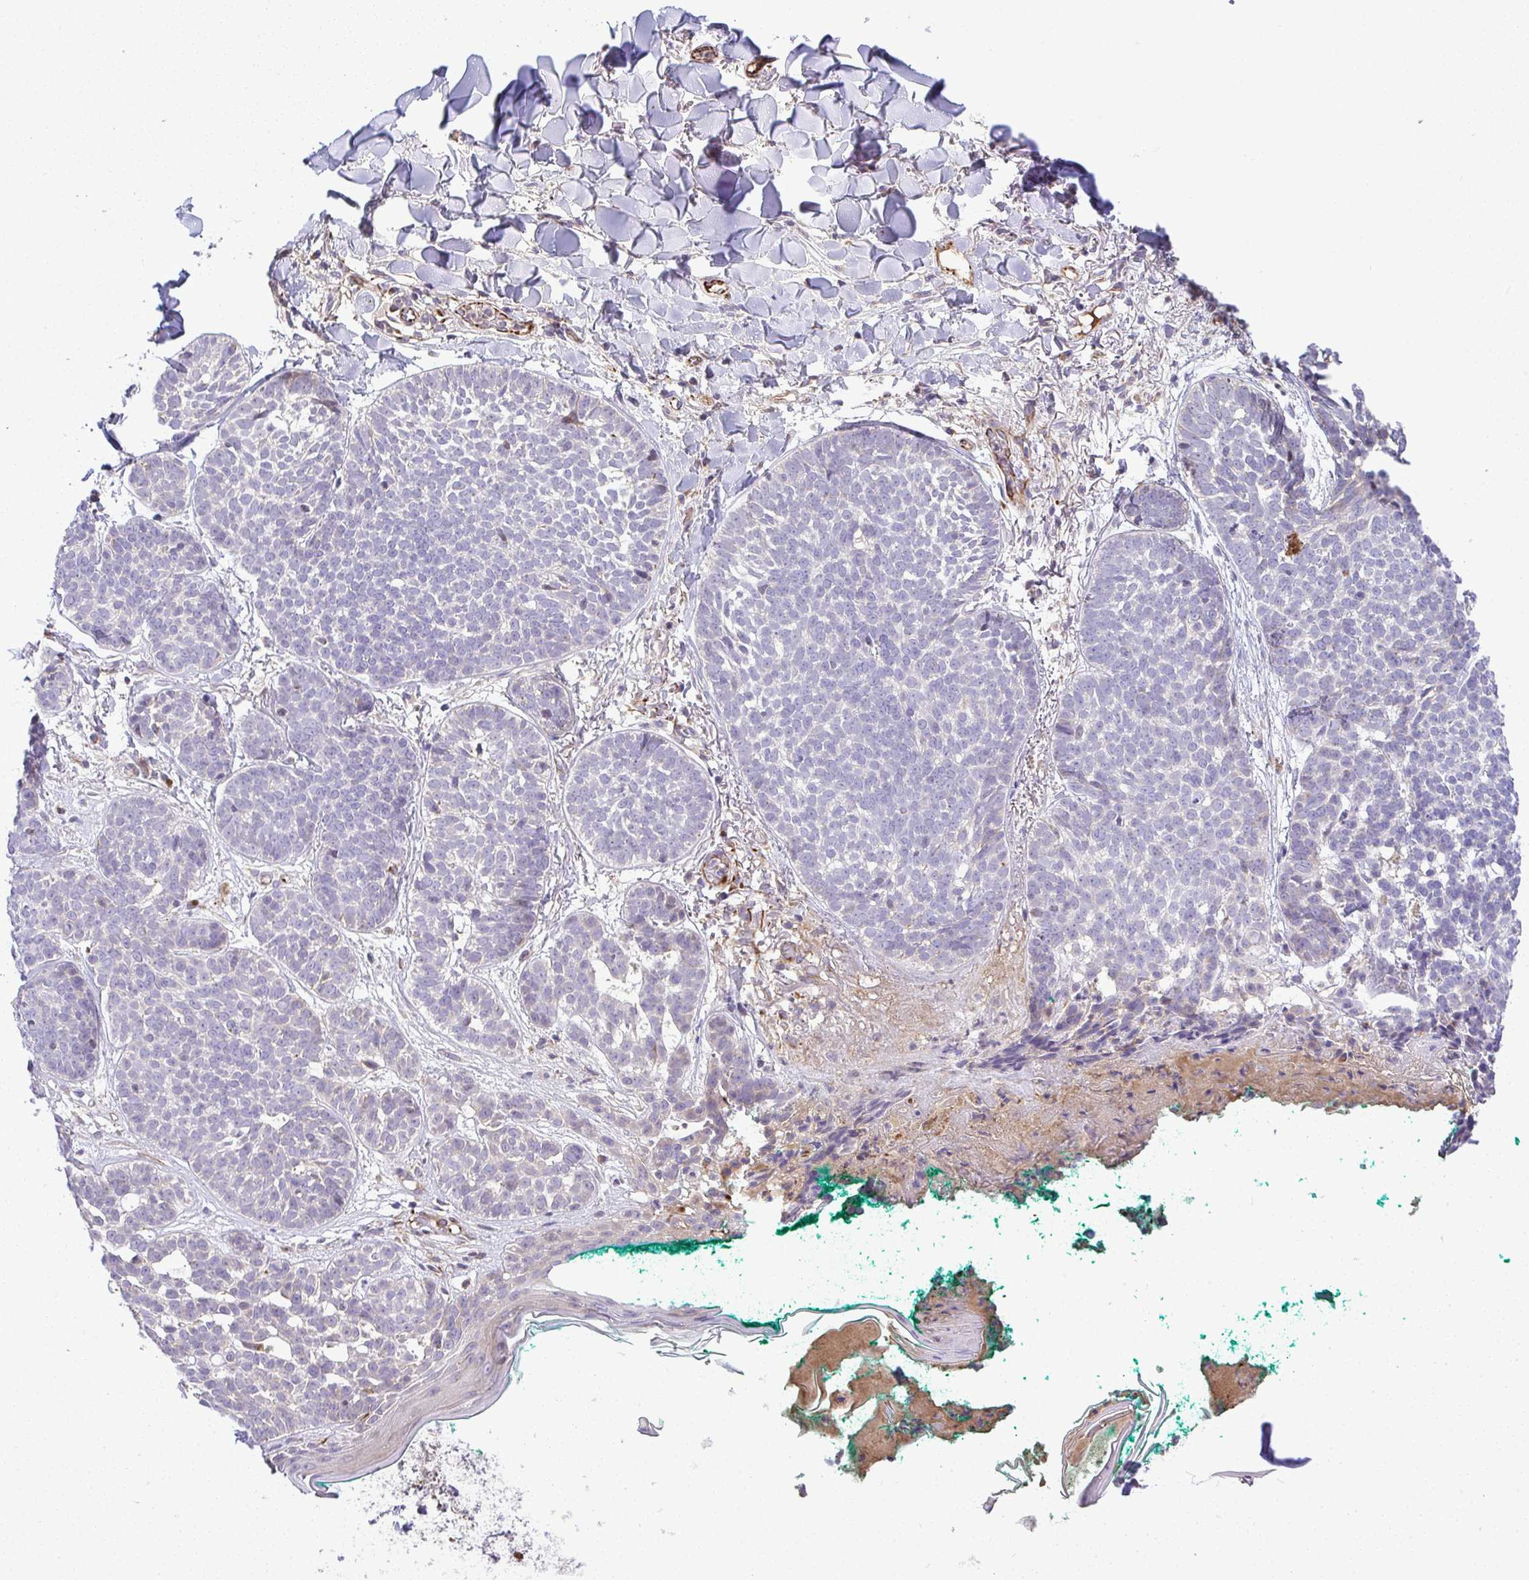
{"staining": {"intensity": "negative", "quantity": "none", "location": "none"}, "tissue": "skin cancer", "cell_type": "Tumor cells", "image_type": "cancer", "snomed": [{"axis": "morphology", "description": "Basal cell carcinoma"}, {"axis": "topography", "description": "Skin"}, {"axis": "topography", "description": "Skin of neck"}, {"axis": "topography", "description": "Skin of shoulder"}, {"axis": "topography", "description": "Skin of back"}], "caption": "Tumor cells are negative for protein expression in human skin cancer (basal cell carcinoma). The staining is performed using DAB brown chromogen with nuclei counter-stained in using hematoxylin.", "gene": "GRID2", "patient": {"sex": "male", "age": 80}}